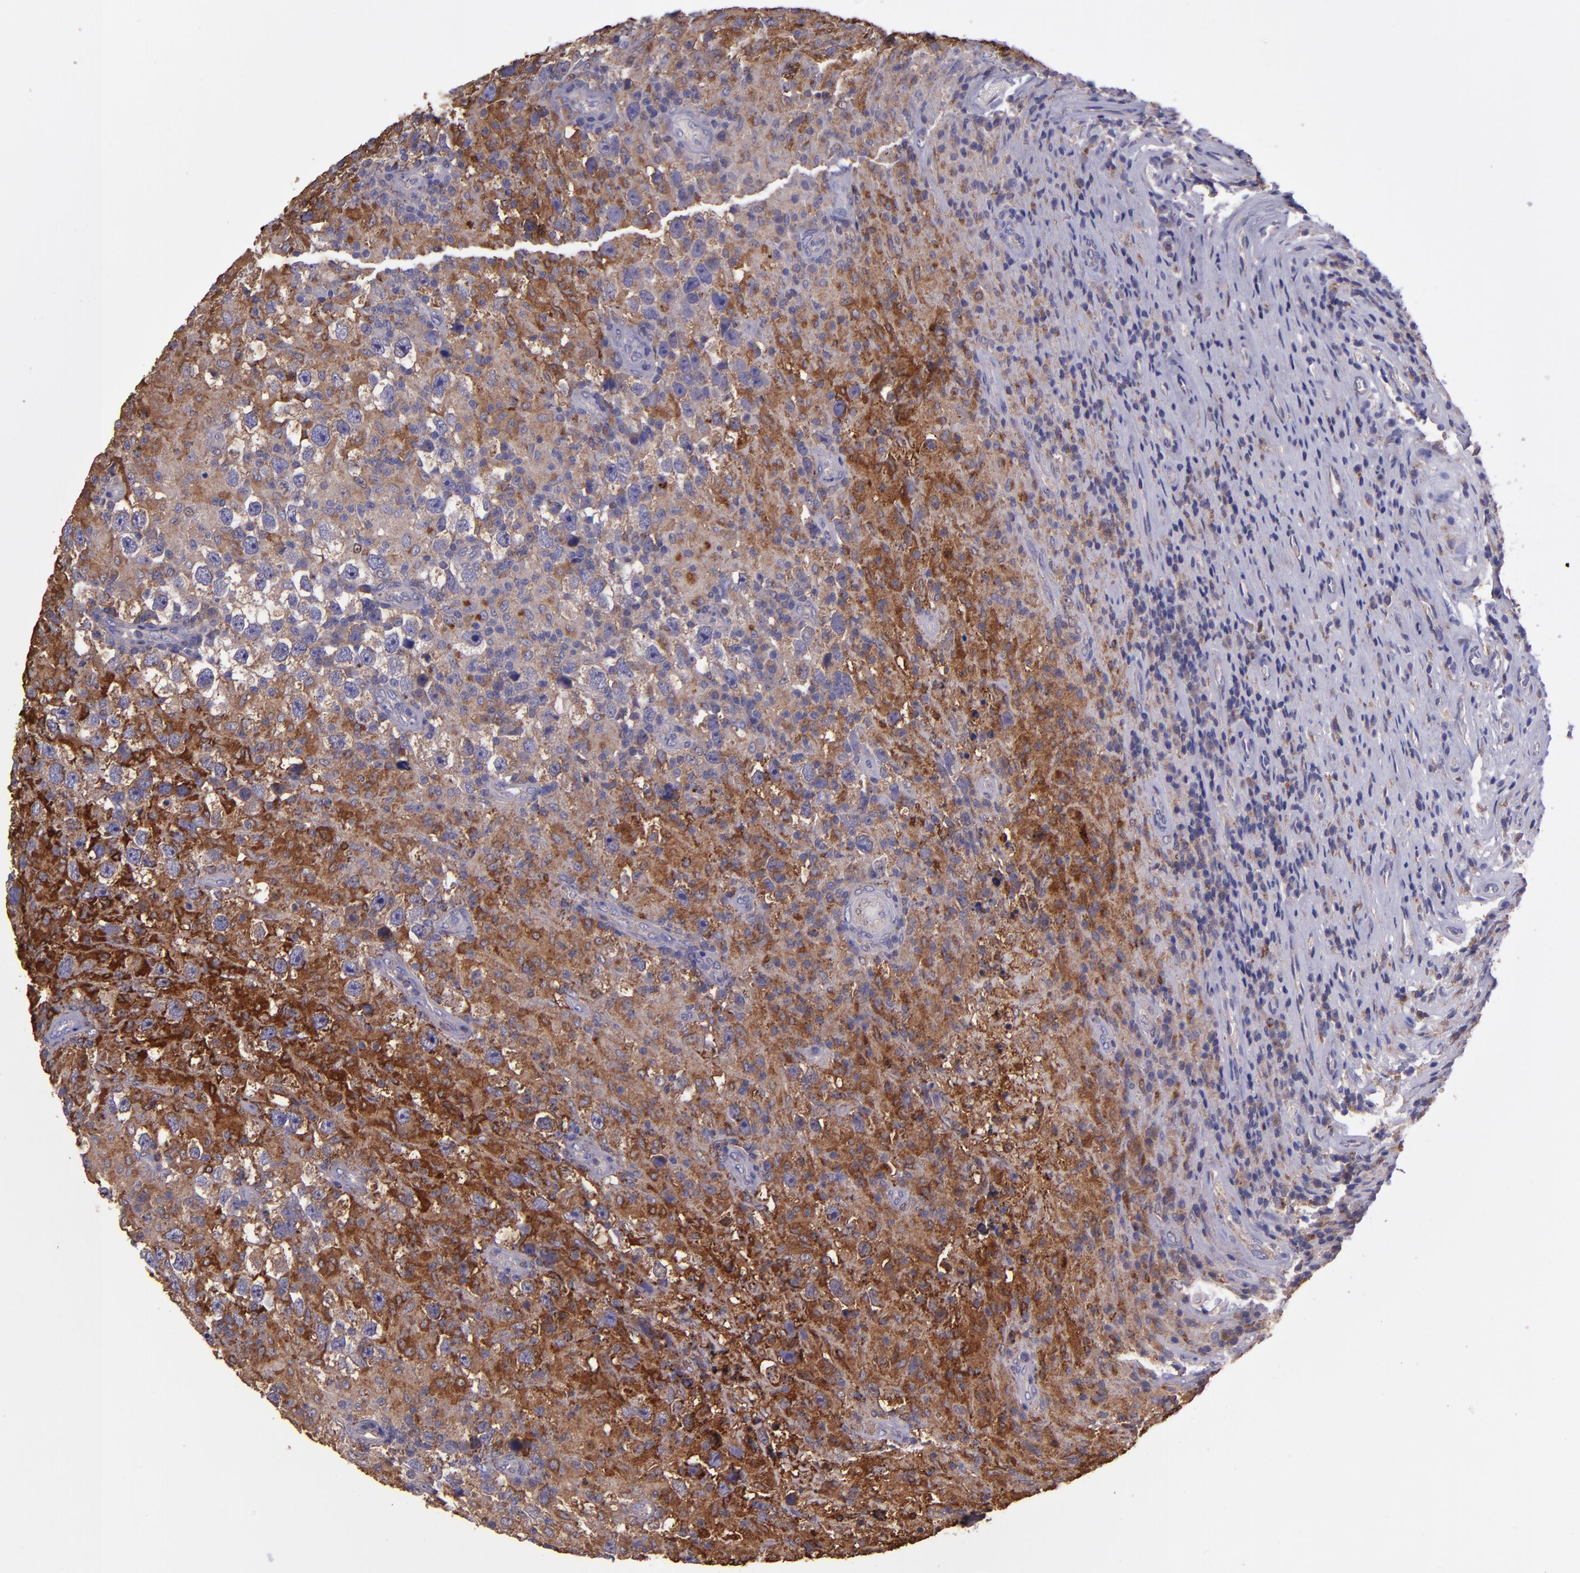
{"staining": {"intensity": "moderate", "quantity": ">75%", "location": "cytoplasmic/membranous"}, "tissue": "testis cancer", "cell_type": "Tumor cells", "image_type": "cancer", "snomed": [{"axis": "morphology", "description": "Seminoma, NOS"}, {"axis": "topography", "description": "Testis"}], "caption": "Immunohistochemistry (IHC) of human testis cancer (seminoma) shows medium levels of moderate cytoplasmic/membranous positivity in approximately >75% of tumor cells.", "gene": "WASHC1", "patient": {"sex": "male", "age": 34}}